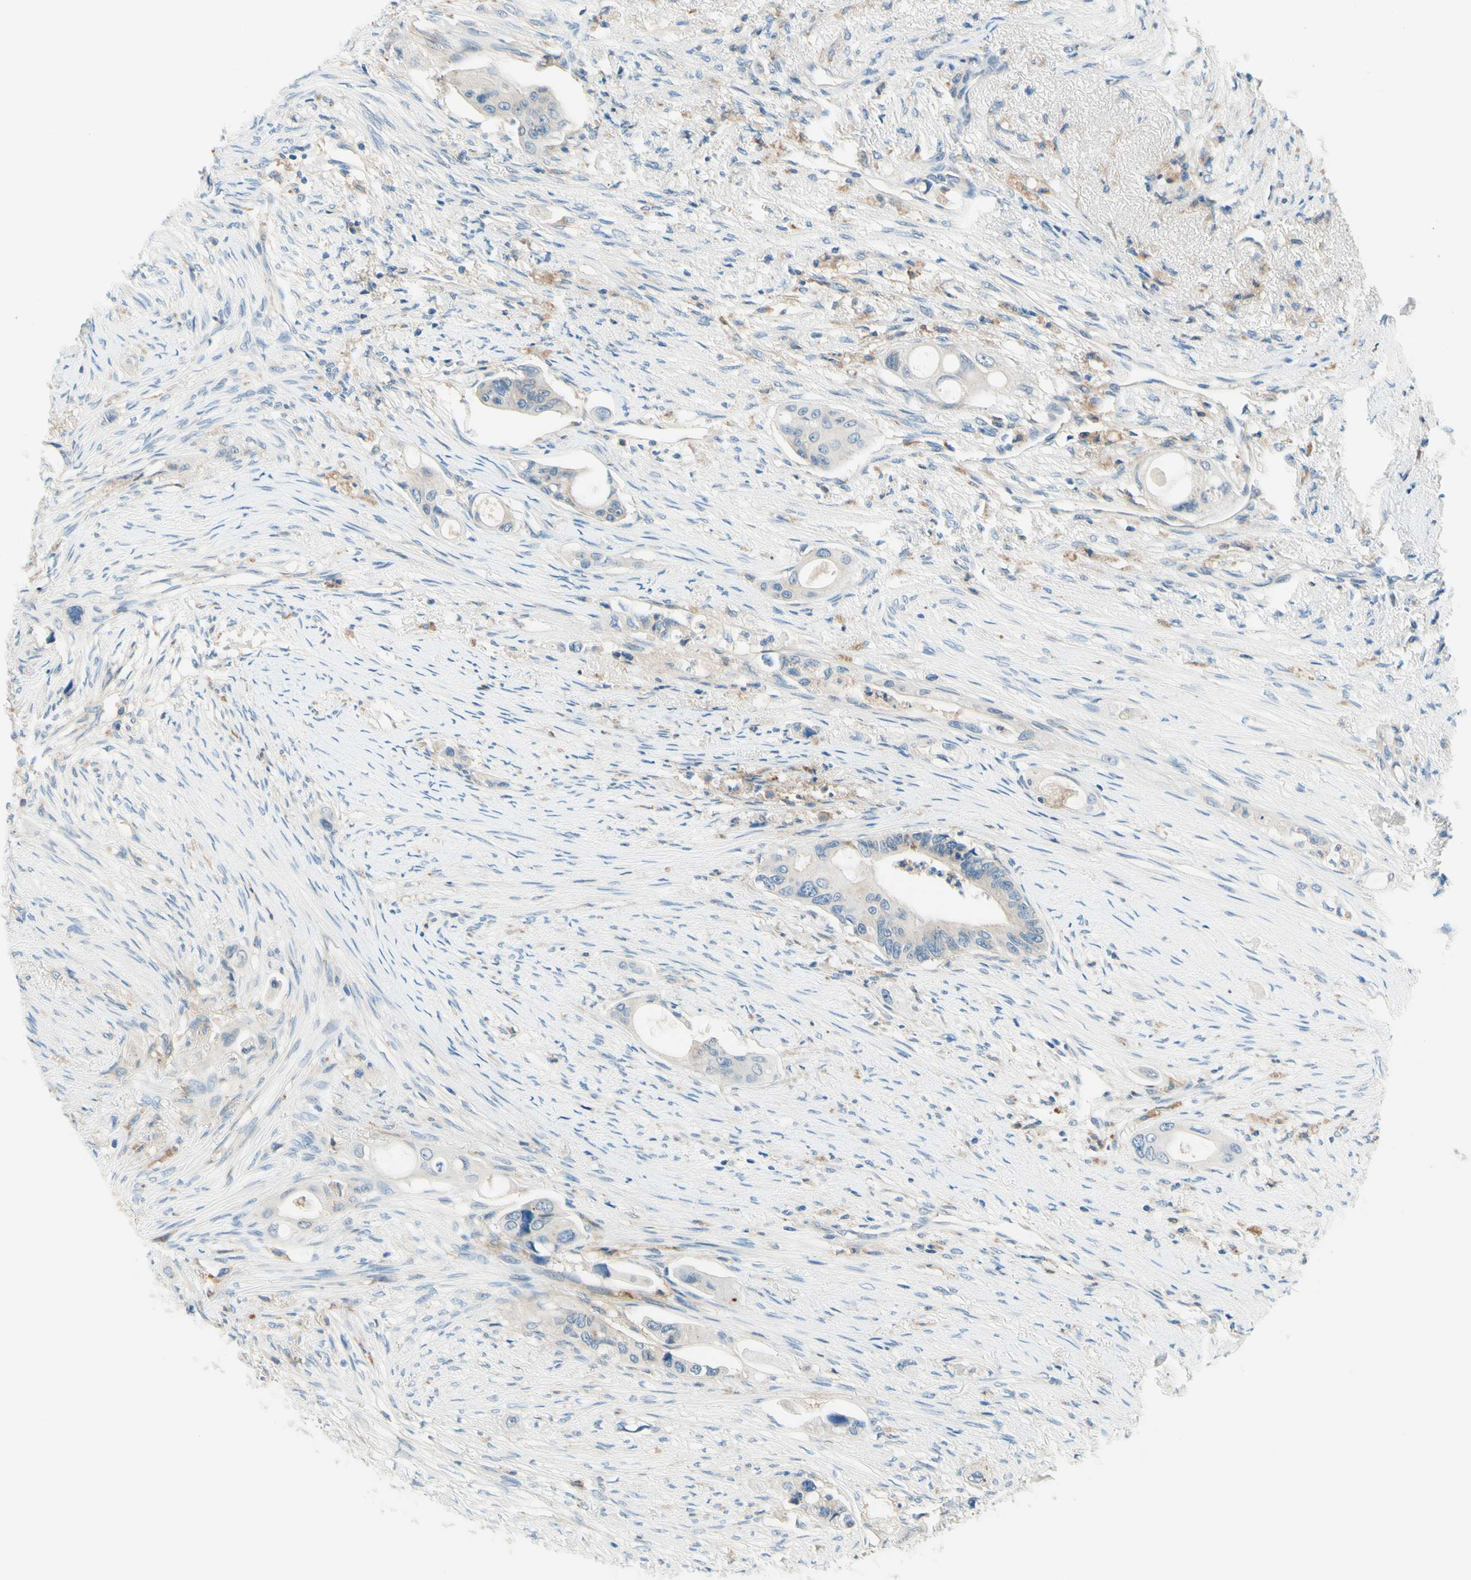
{"staining": {"intensity": "weak", "quantity": "<25%", "location": "cytoplasmic/membranous"}, "tissue": "colorectal cancer", "cell_type": "Tumor cells", "image_type": "cancer", "snomed": [{"axis": "morphology", "description": "Adenocarcinoma, NOS"}, {"axis": "topography", "description": "Colon"}], "caption": "Colorectal adenocarcinoma was stained to show a protein in brown. There is no significant staining in tumor cells. (Brightfield microscopy of DAB immunohistochemistry (IHC) at high magnification).", "gene": "SIGLEC9", "patient": {"sex": "female", "age": 57}}